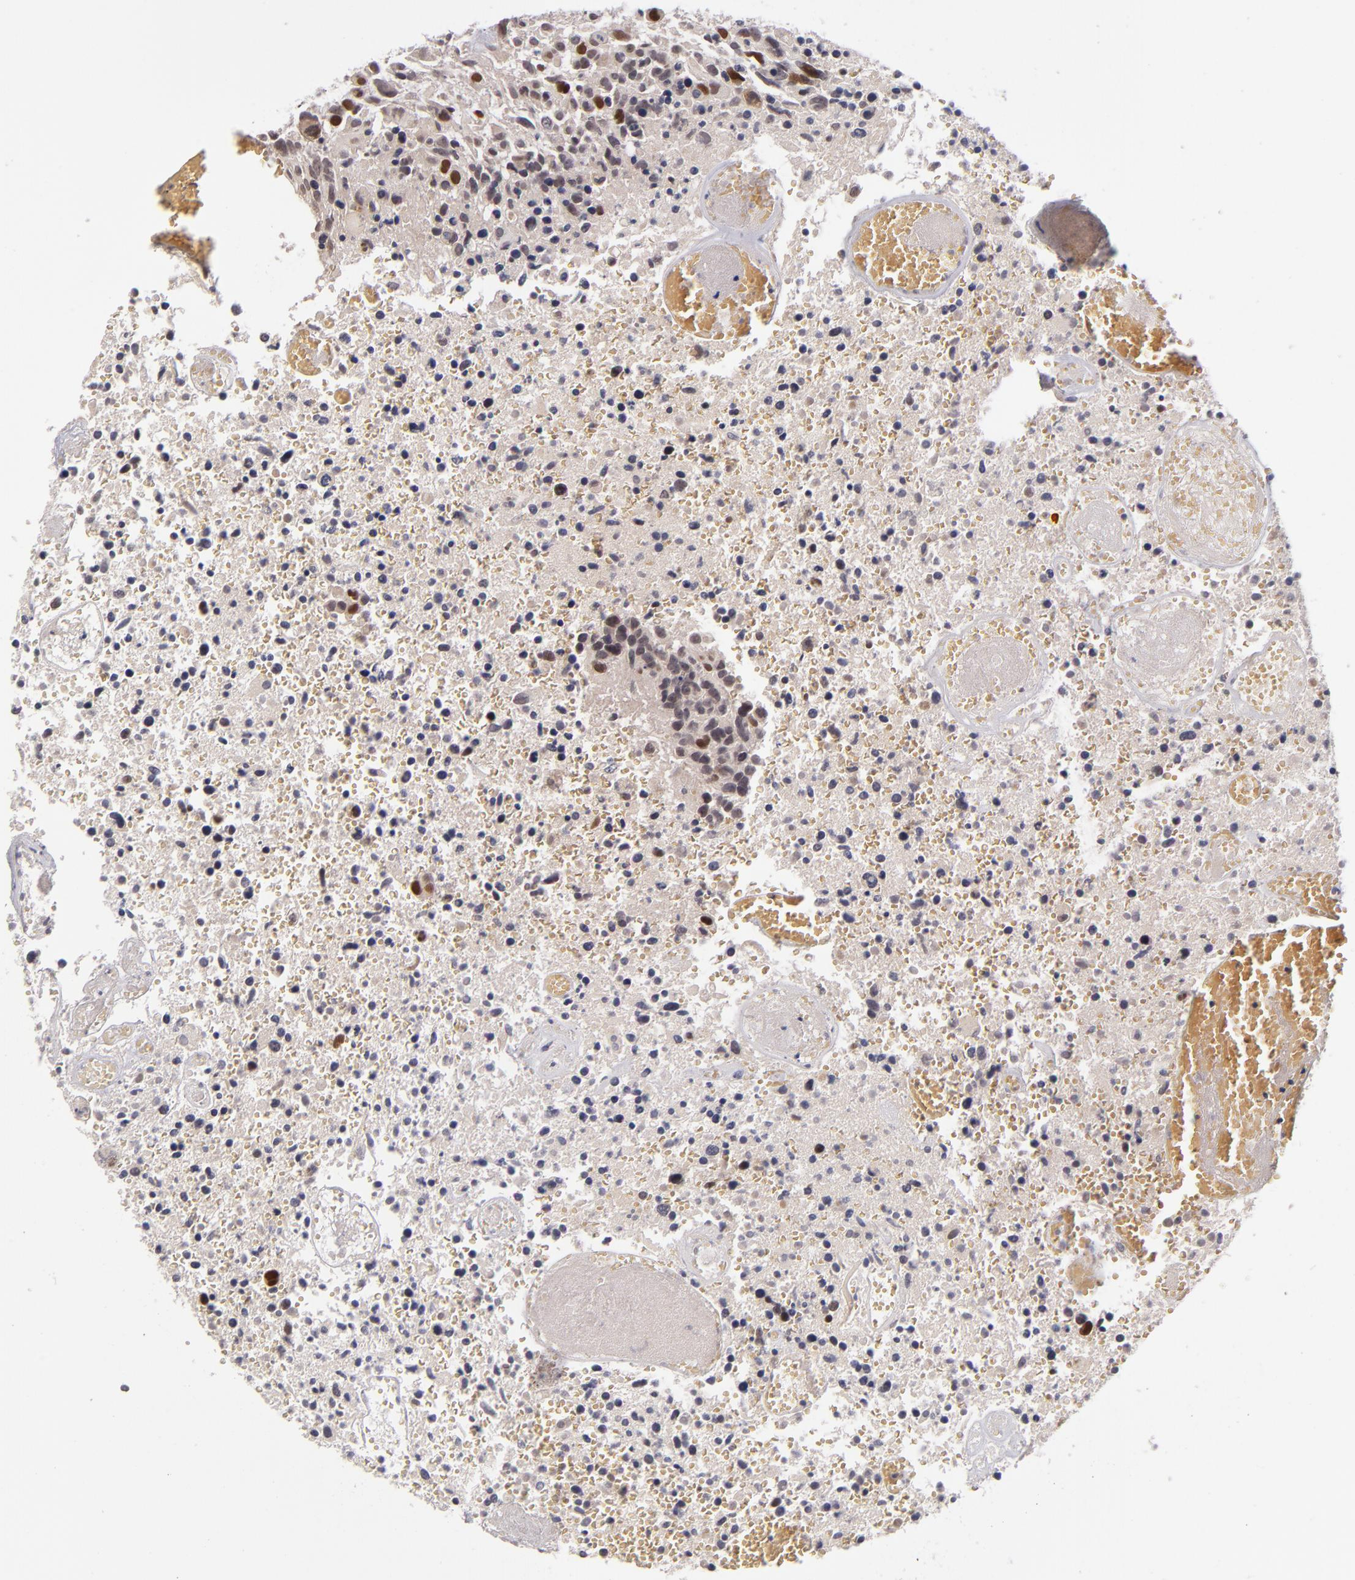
{"staining": {"intensity": "strong", "quantity": "25%-75%", "location": "nuclear"}, "tissue": "glioma", "cell_type": "Tumor cells", "image_type": "cancer", "snomed": [{"axis": "morphology", "description": "Glioma, malignant, High grade"}, {"axis": "topography", "description": "Brain"}], "caption": "An image of human glioma stained for a protein shows strong nuclear brown staining in tumor cells.", "gene": "CDC7", "patient": {"sex": "male", "age": 72}}